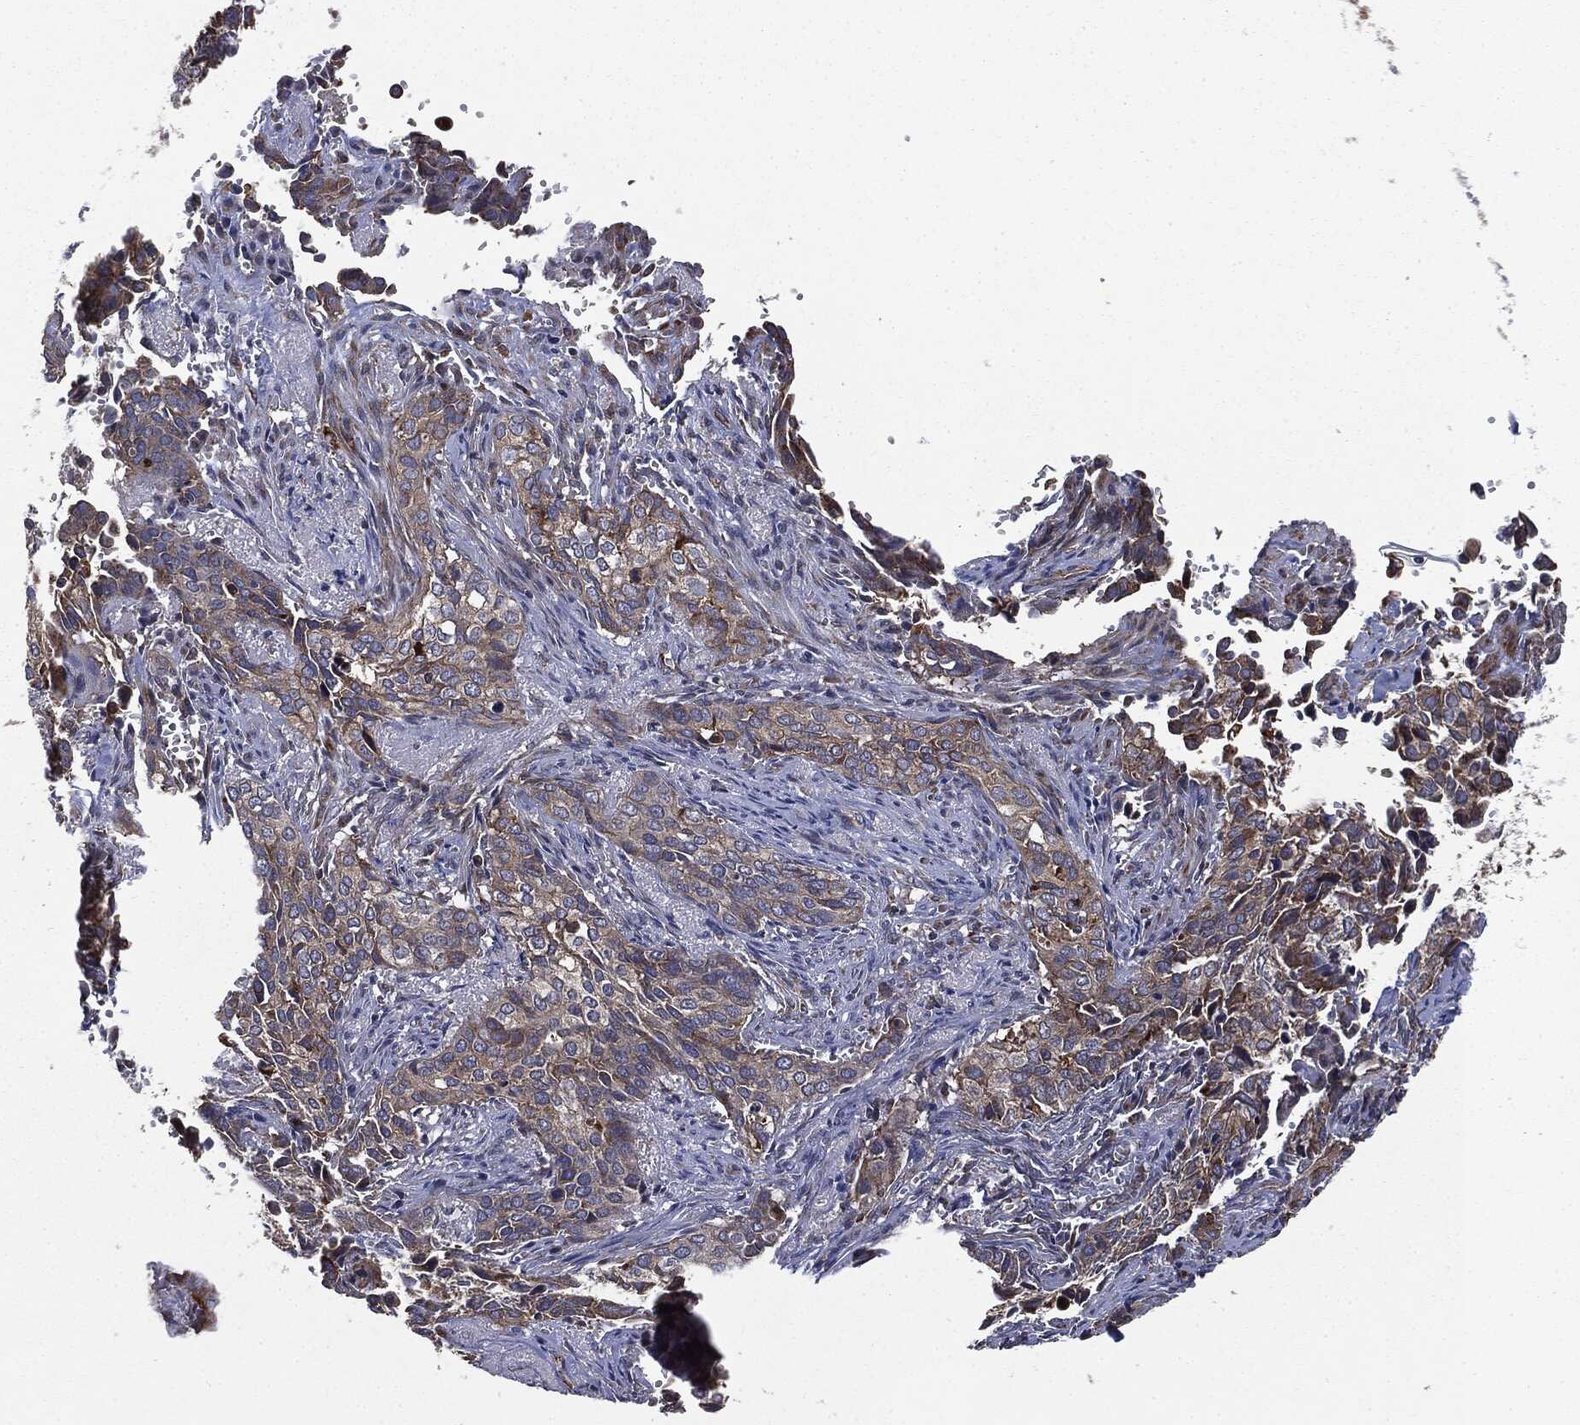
{"staining": {"intensity": "weak", "quantity": ">75%", "location": "cytoplasmic/membranous"}, "tissue": "cervical cancer", "cell_type": "Tumor cells", "image_type": "cancer", "snomed": [{"axis": "morphology", "description": "Squamous cell carcinoma, NOS"}, {"axis": "topography", "description": "Cervix"}], "caption": "Human cervical squamous cell carcinoma stained with a protein marker shows weak staining in tumor cells.", "gene": "PLOD3", "patient": {"sex": "female", "age": 29}}